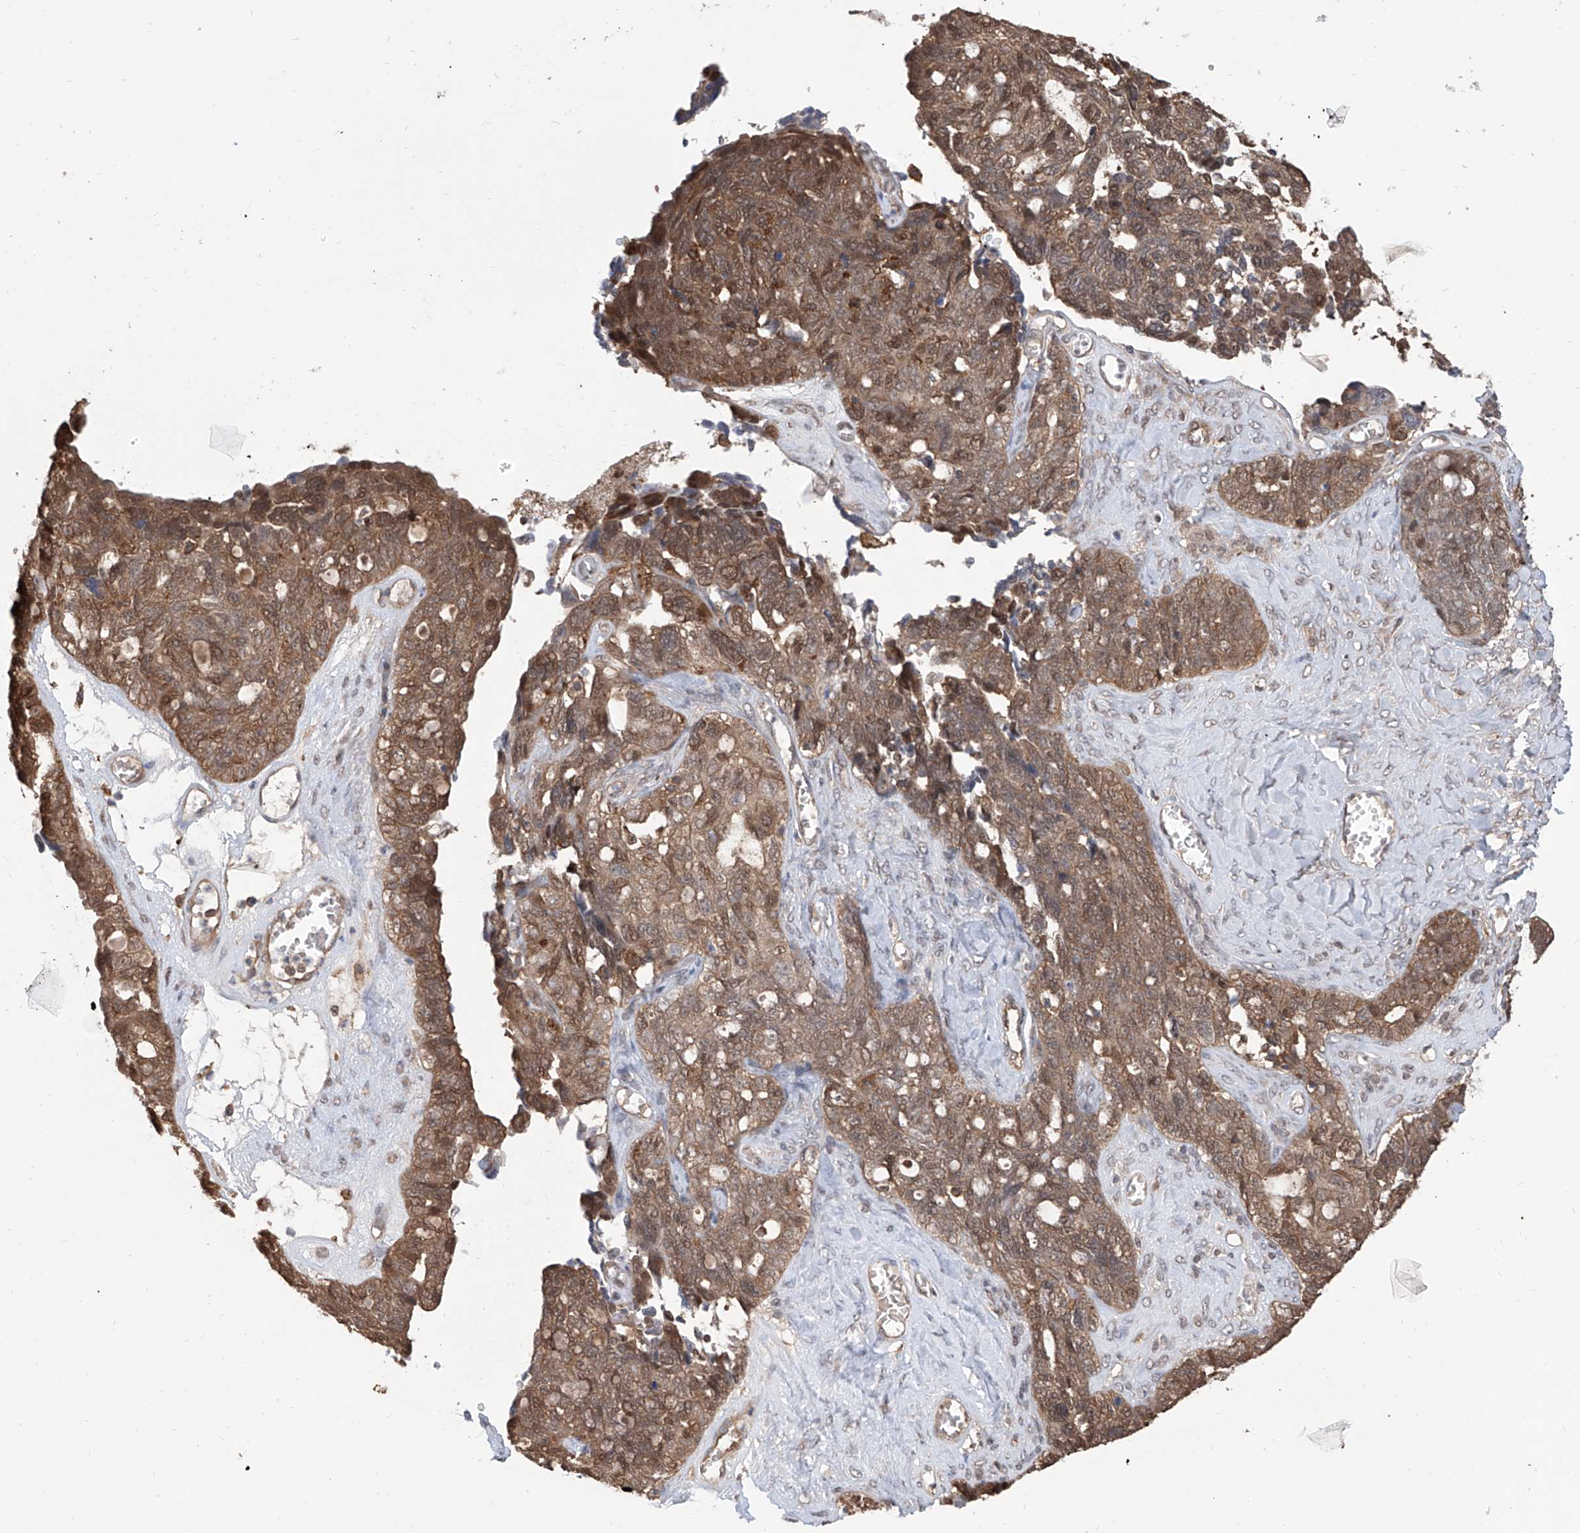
{"staining": {"intensity": "moderate", "quantity": ">75%", "location": "cytoplasmic/membranous,nuclear"}, "tissue": "ovarian cancer", "cell_type": "Tumor cells", "image_type": "cancer", "snomed": [{"axis": "morphology", "description": "Cystadenocarcinoma, serous, NOS"}, {"axis": "topography", "description": "Ovary"}], "caption": "This image displays IHC staining of ovarian serous cystadenocarcinoma, with medium moderate cytoplasmic/membranous and nuclear staining in approximately >75% of tumor cells.", "gene": "HOXC8", "patient": {"sex": "female", "age": 79}}